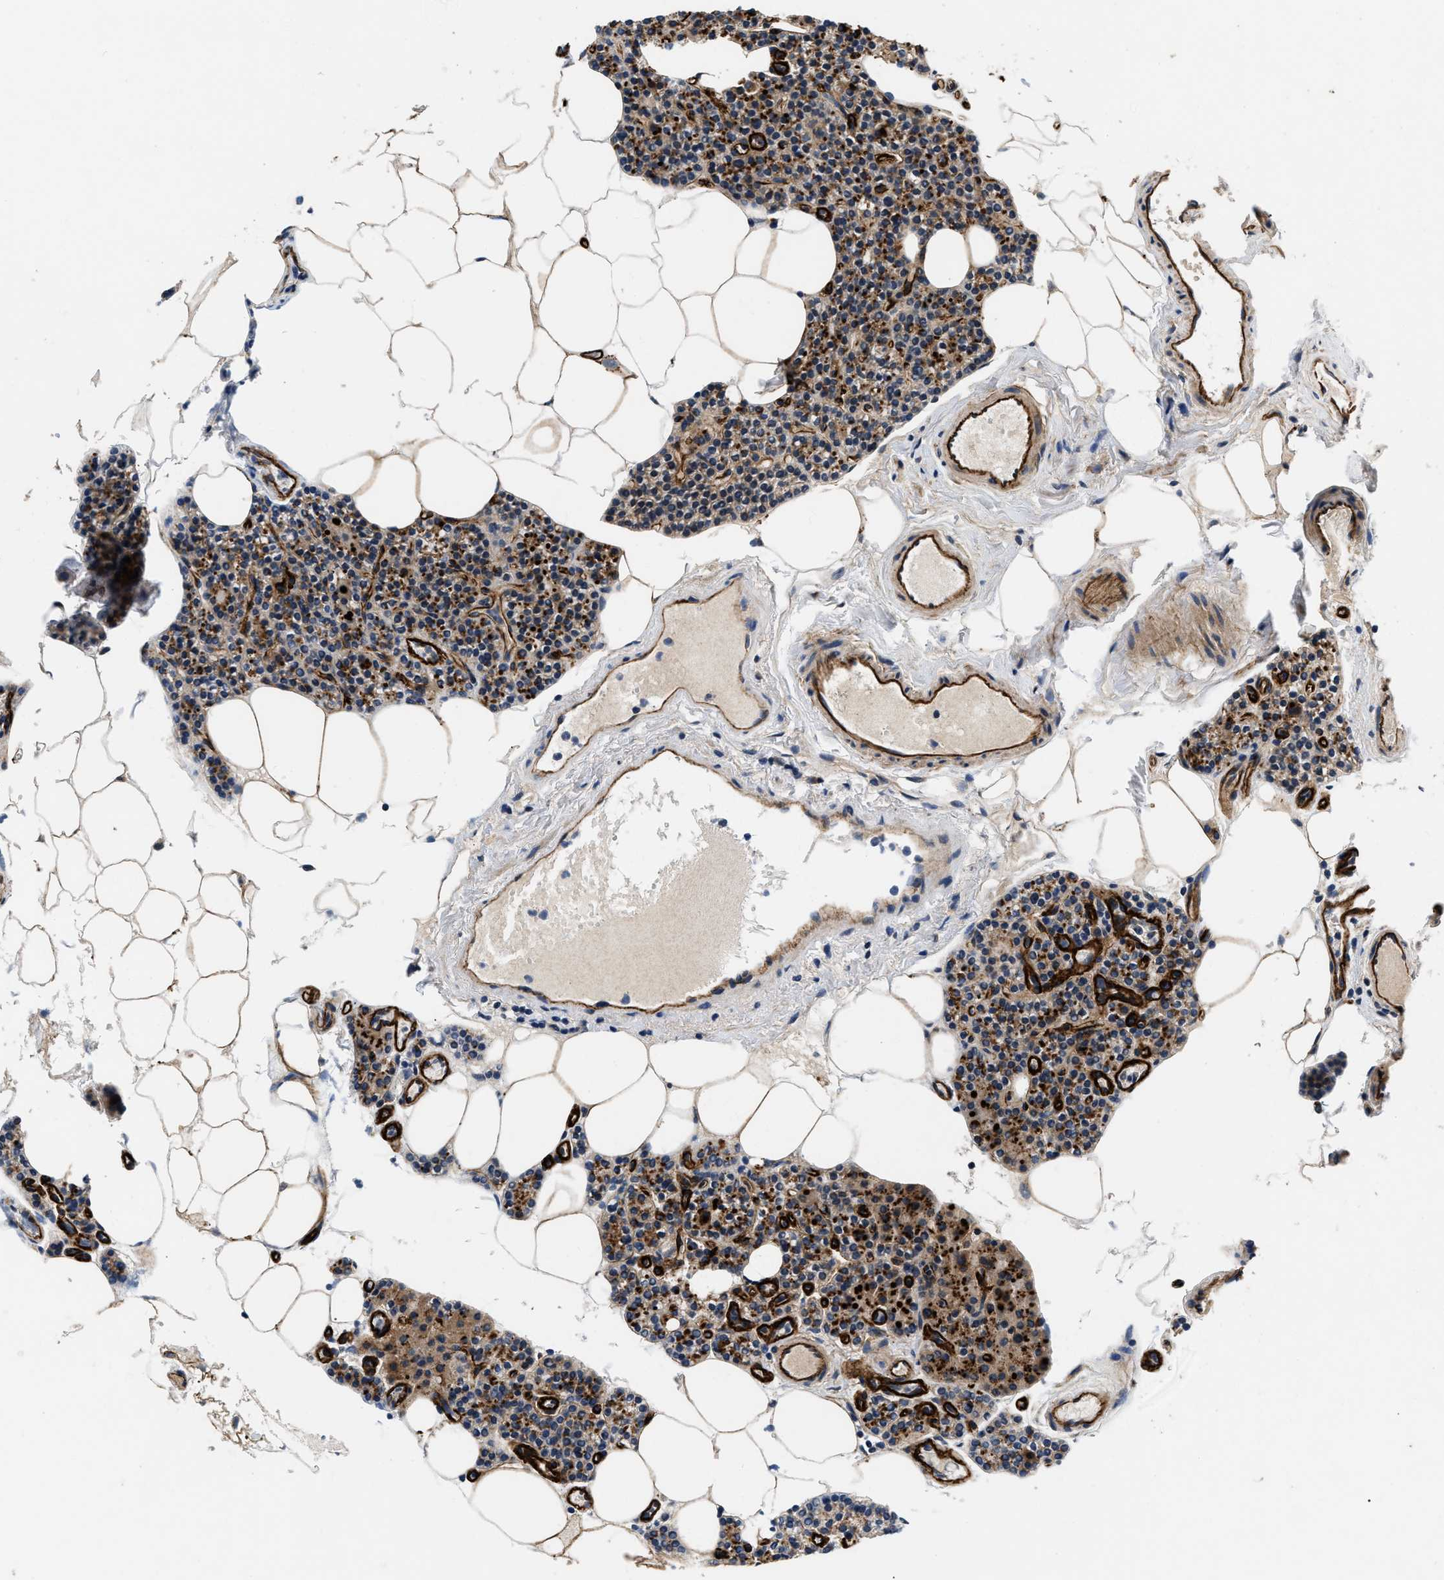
{"staining": {"intensity": "strong", "quantity": ">75%", "location": "cytoplasmic/membranous"}, "tissue": "parathyroid gland", "cell_type": "Glandular cells", "image_type": "normal", "snomed": [{"axis": "morphology", "description": "Normal tissue, NOS"}, {"axis": "morphology", "description": "Adenoma, NOS"}, {"axis": "topography", "description": "Parathyroid gland"}], "caption": "IHC of normal human parathyroid gland shows high levels of strong cytoplasmic/membranous expression in approximately >75% of glandular cells.", "gene": "NME6", "patient": {"sex": "female", "age": 70}}